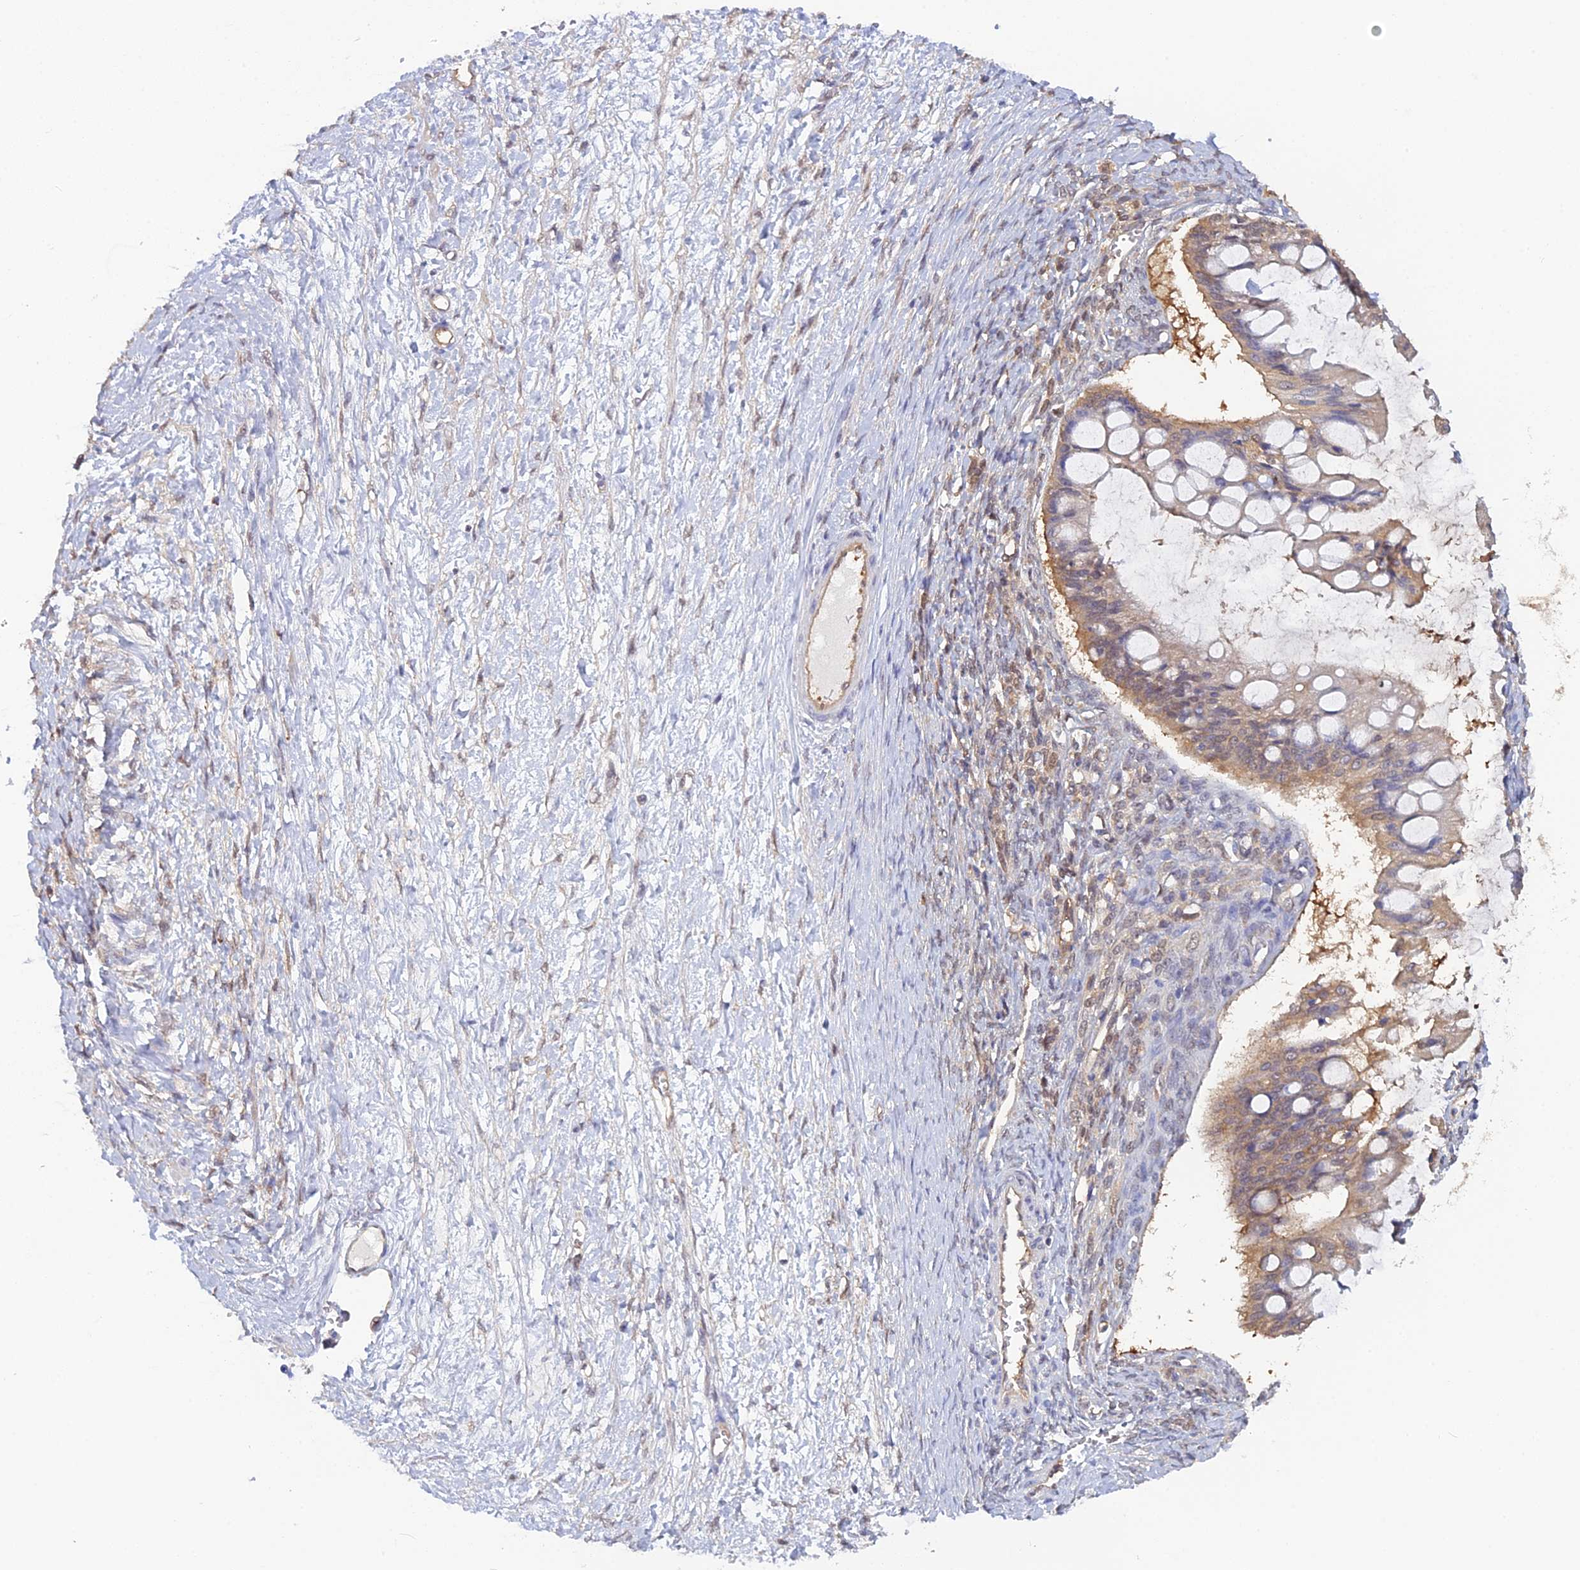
{"staining": {"intensity": "weak", "quantity": "25%-75%", "location": "cytoplasmic/membranous"}, "tissue": "ovarian cancer", "cell_type": "Tumor cells", "image_type": "cancer", "snomed": [{"axis": "morphology", "description": "Cystadenocarcinoma, mucinous, NOS"}, {"axis": "topography", "description": "Ovary"}], "caption": "The image exhibits a brown stain indicating the presence of a protein in the cytoplasmic/membranous of tumor cells in ovarian mucinous cystadenocarcinoma. (Brightfield microscopy of DAB IHC at high magnification).", "gene": "HINT1", "patient": {"sex": "female", "age": 73}}